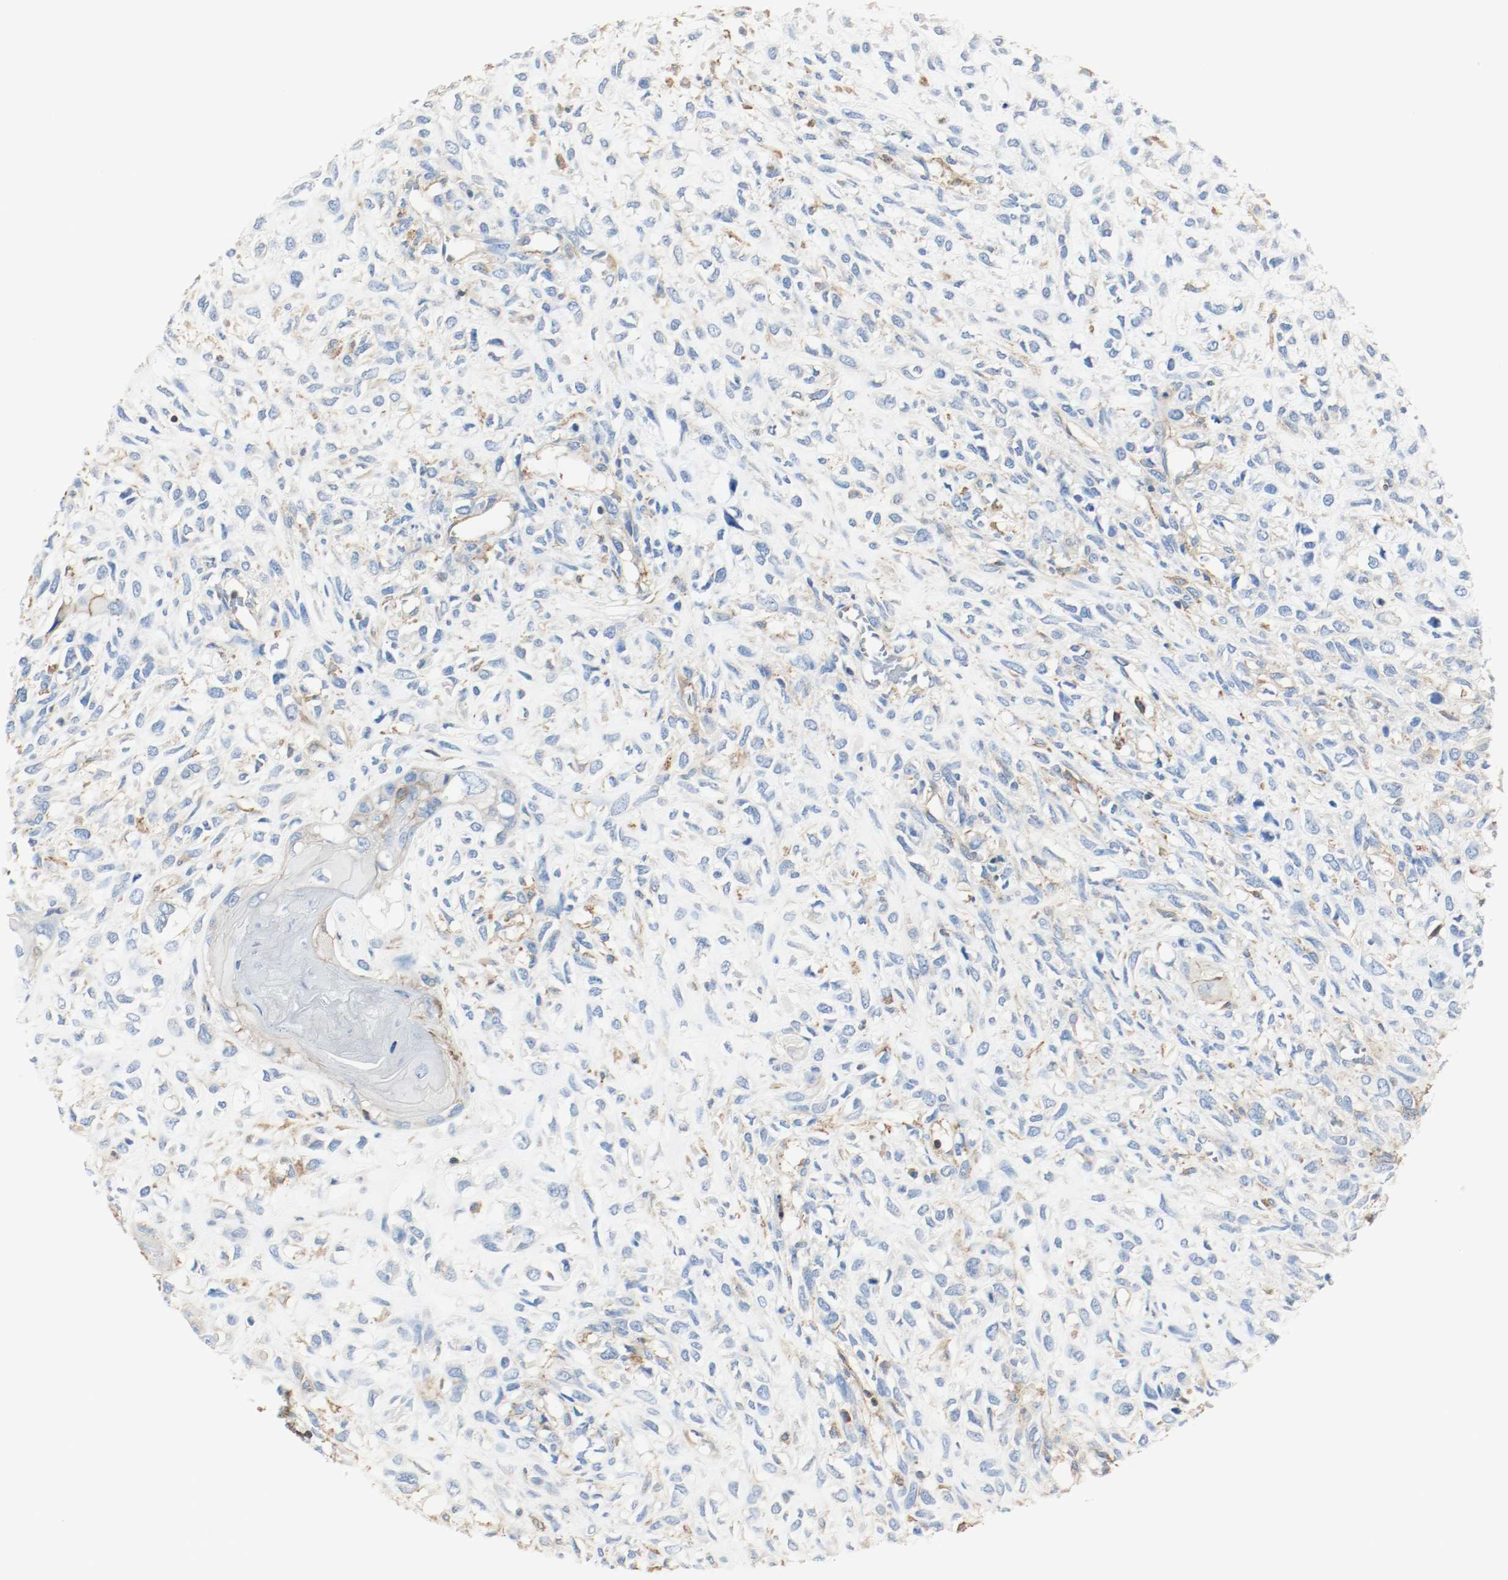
{"staining": {"intensity": "negative", "quantity": "none", "location": "none"}, "tissue": "head and neck cancer", "cell_type": "Tumor cells", "image_type": "cancer", "snomed": [{"axis": "morphology", "description": "Necrosis, NOS"}, {"axis": "morphology", "description": "Neoplasm, malignant, NOS"}, {"axis": "topography", "description": "Salivary gland"}, {"axis": "topography", "description": "Head-Neck"}], "caption": "This is a histopathology image of immunohistochemistry (IHC) staining of head and neck malignant neoplasm, which shows no expression in tumor cells.", "gene": "ARPC1B", "patient": {"sex": "male", "age": 43}}